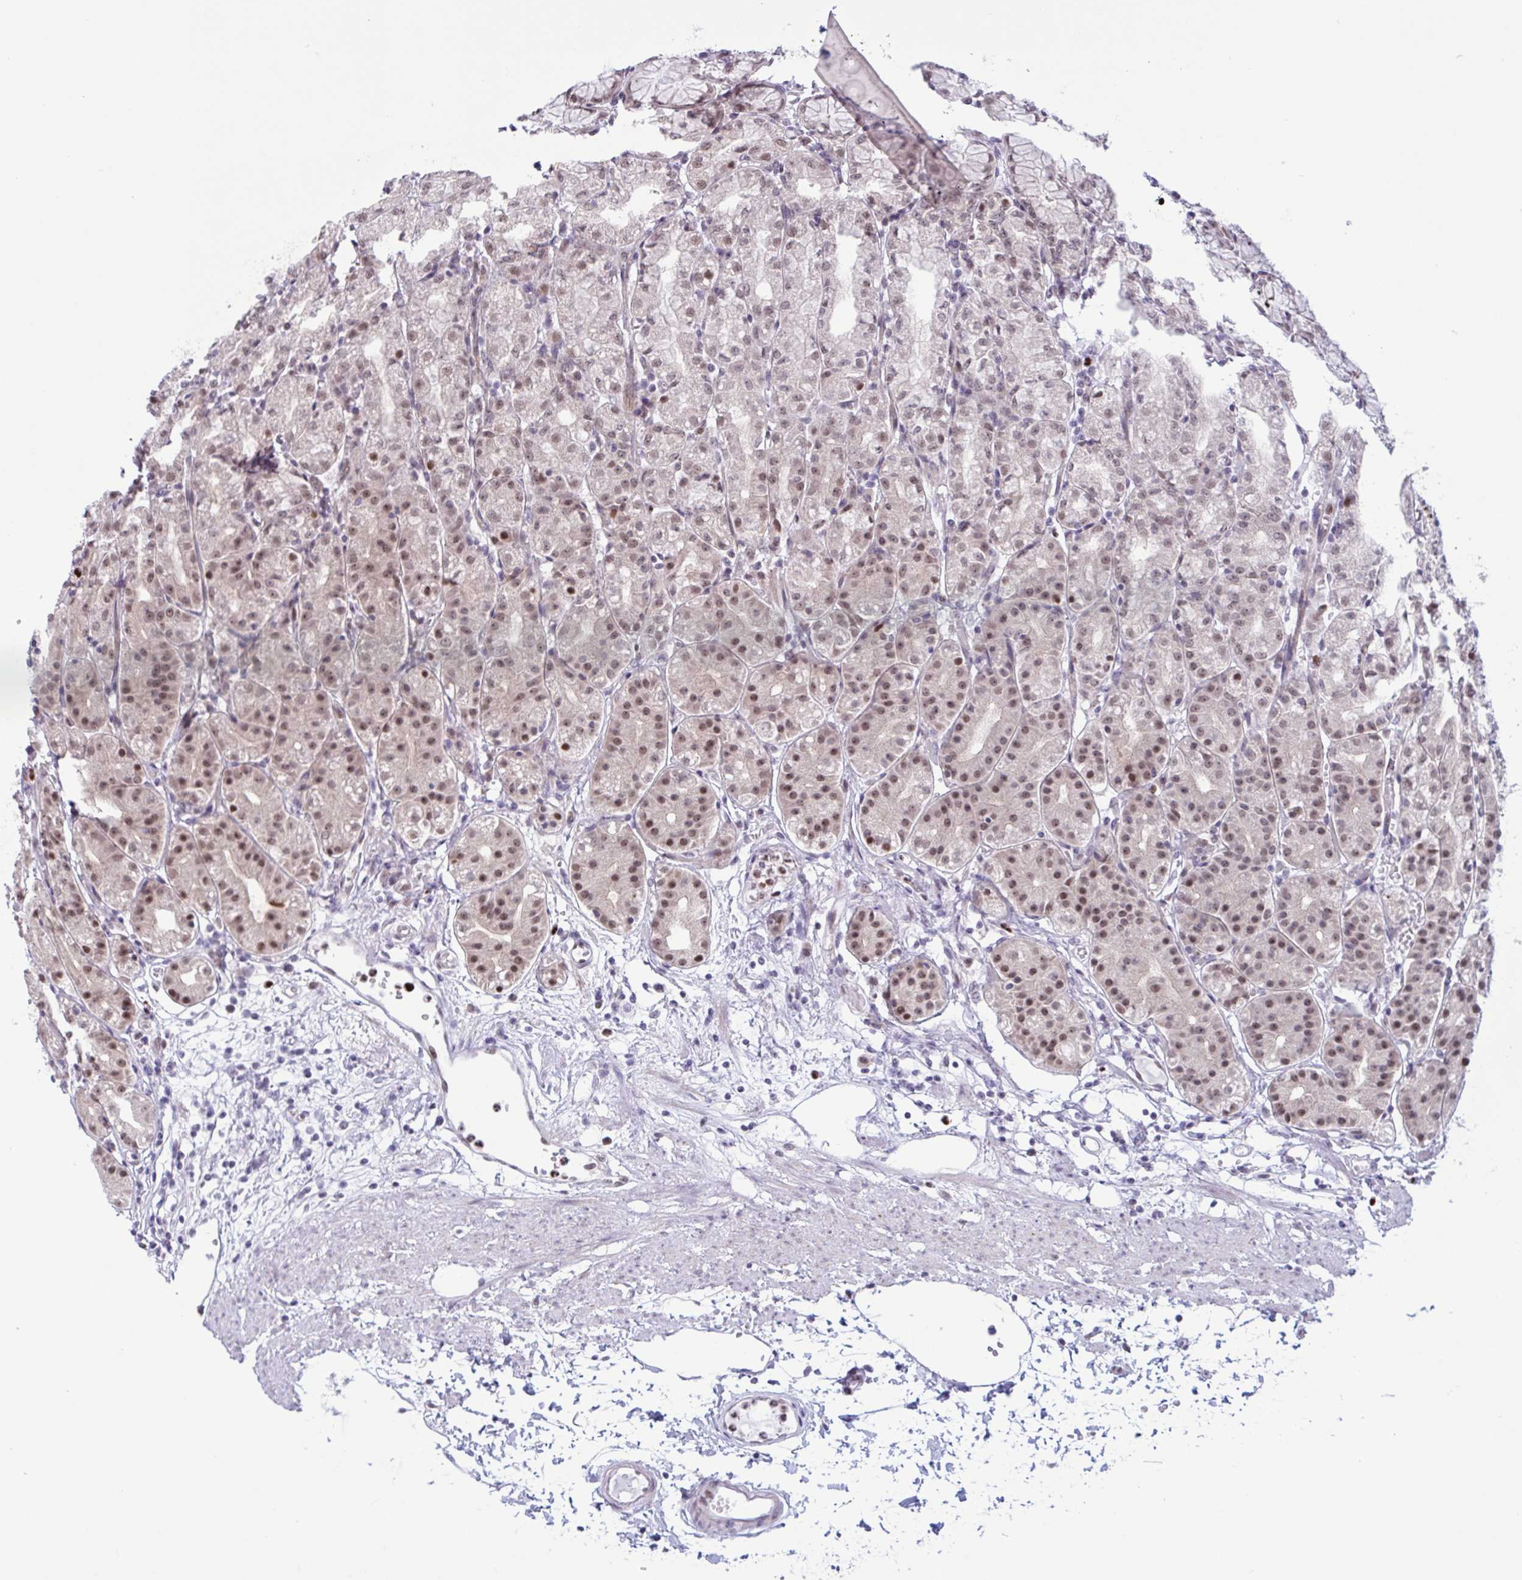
{"staining": {"intensity": "moderate", "quantity": "25%-75%", "location": "nuclear"}, "tissue": "stomach", "cell_type": "Glandular cells", "image_type": "normal", "snomed": [{"axis": "morphology", "description": "Normal tissue, NOS"}, {"axis": "topography", "description": "Stomach"}], "caption": "High-magnification brightfield microscopy of unremarkable stomach stained with DAB (brown) and counterstained with hematoxylin (blue). glandular cells exhibit moderate nuclear positivity is appreciated in approximately25%-75% of cells.", "gene": "PRMT6", "patient": {"sex": "female", "age": 57}}